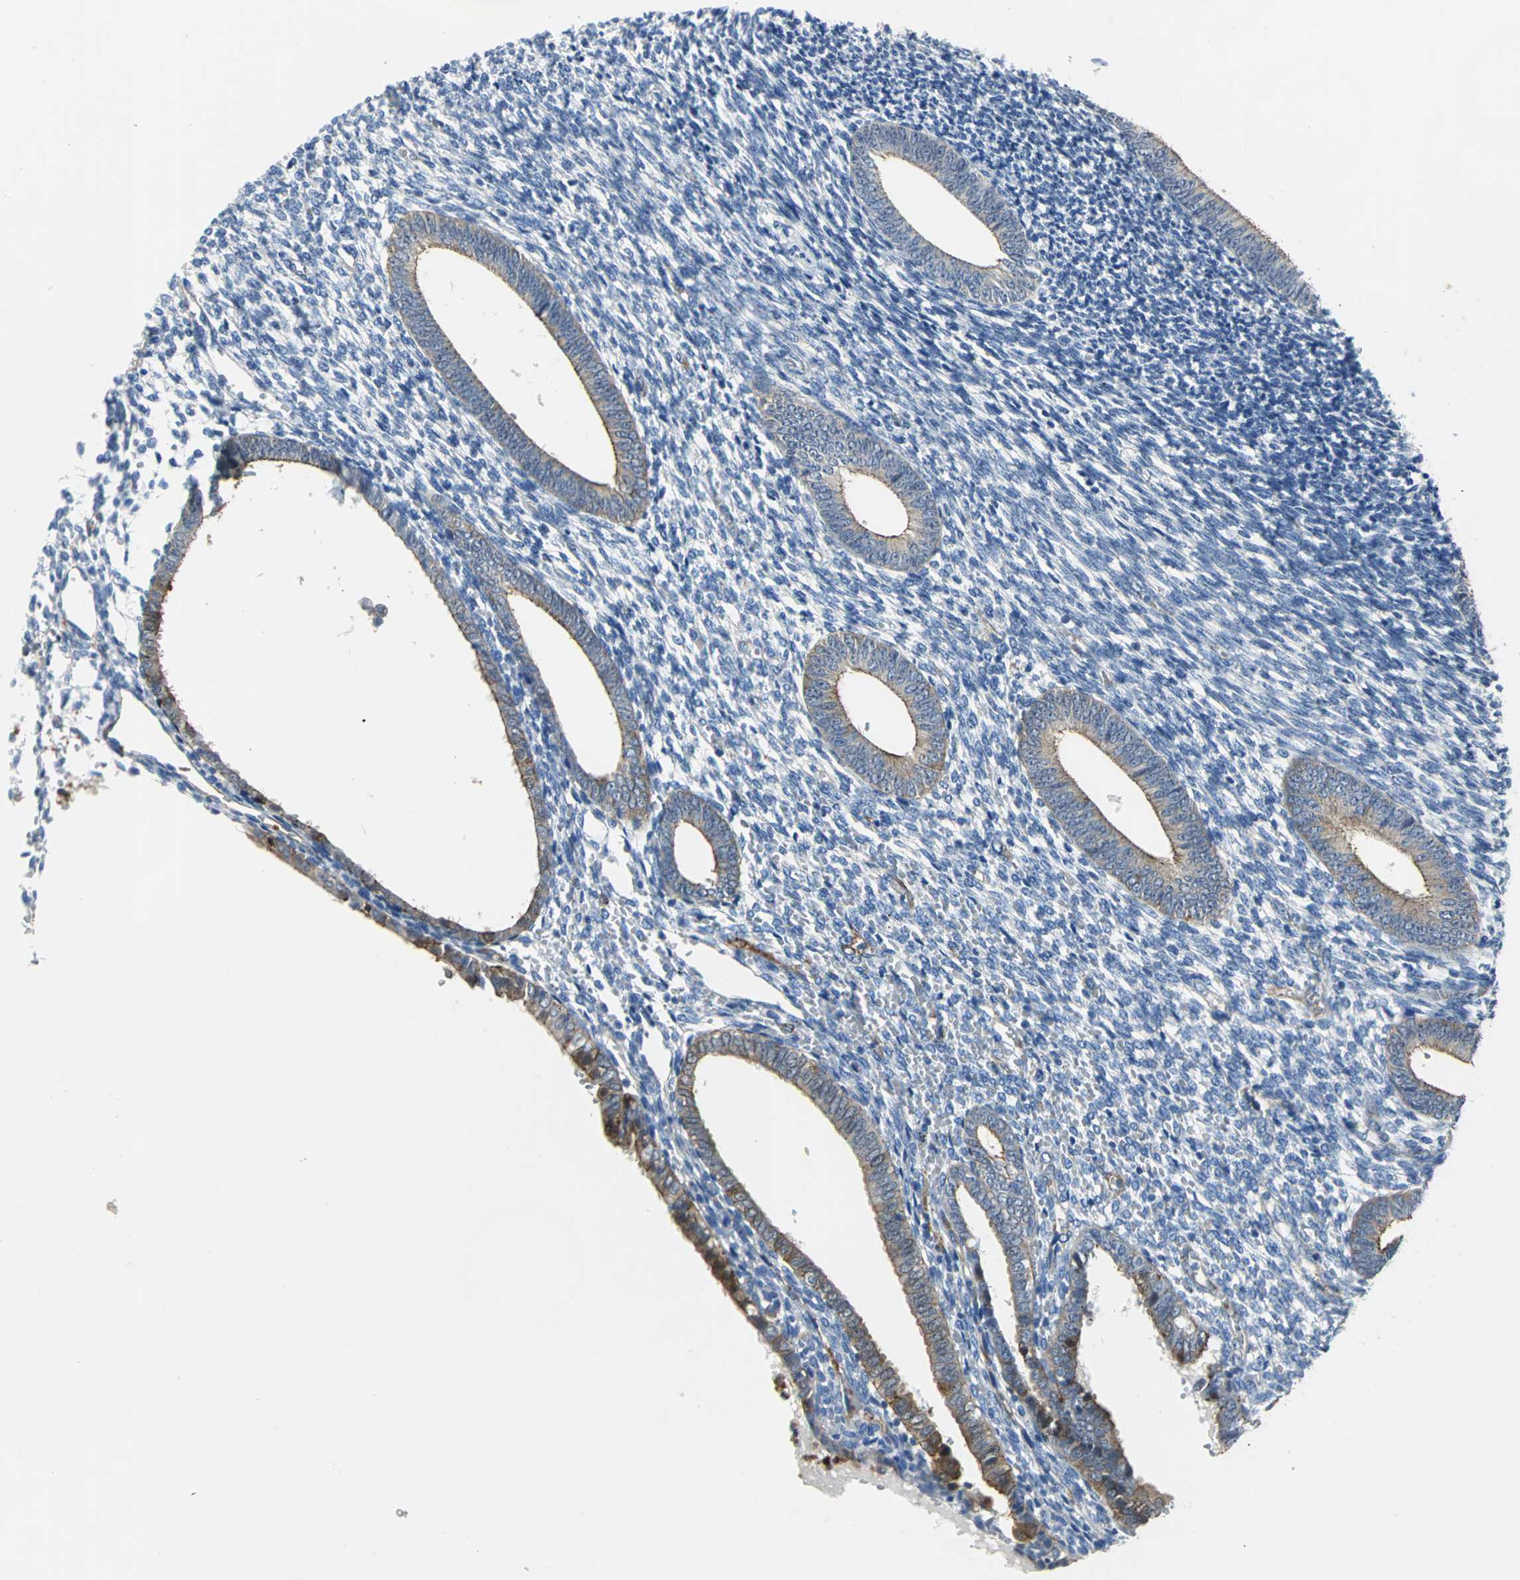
{"staining": {"intensity": "negative", "quantity": "none", "location": "none"}, "tissue": "endometrium", "cell_type": "Cells in endometrial stroma", "image_type": "normal", "snomed": [{"axis": "morphology", "description": "Normal tissue, NOS"}, {"axis": "topography", "description": "Endometrium"}], "caption": "The IHC histopathology image has no significant staining in cells in endometrial stroma of endometrium.", "gene": "ENSG00000285130", "patient": {"sex": "female", "age": 57}}